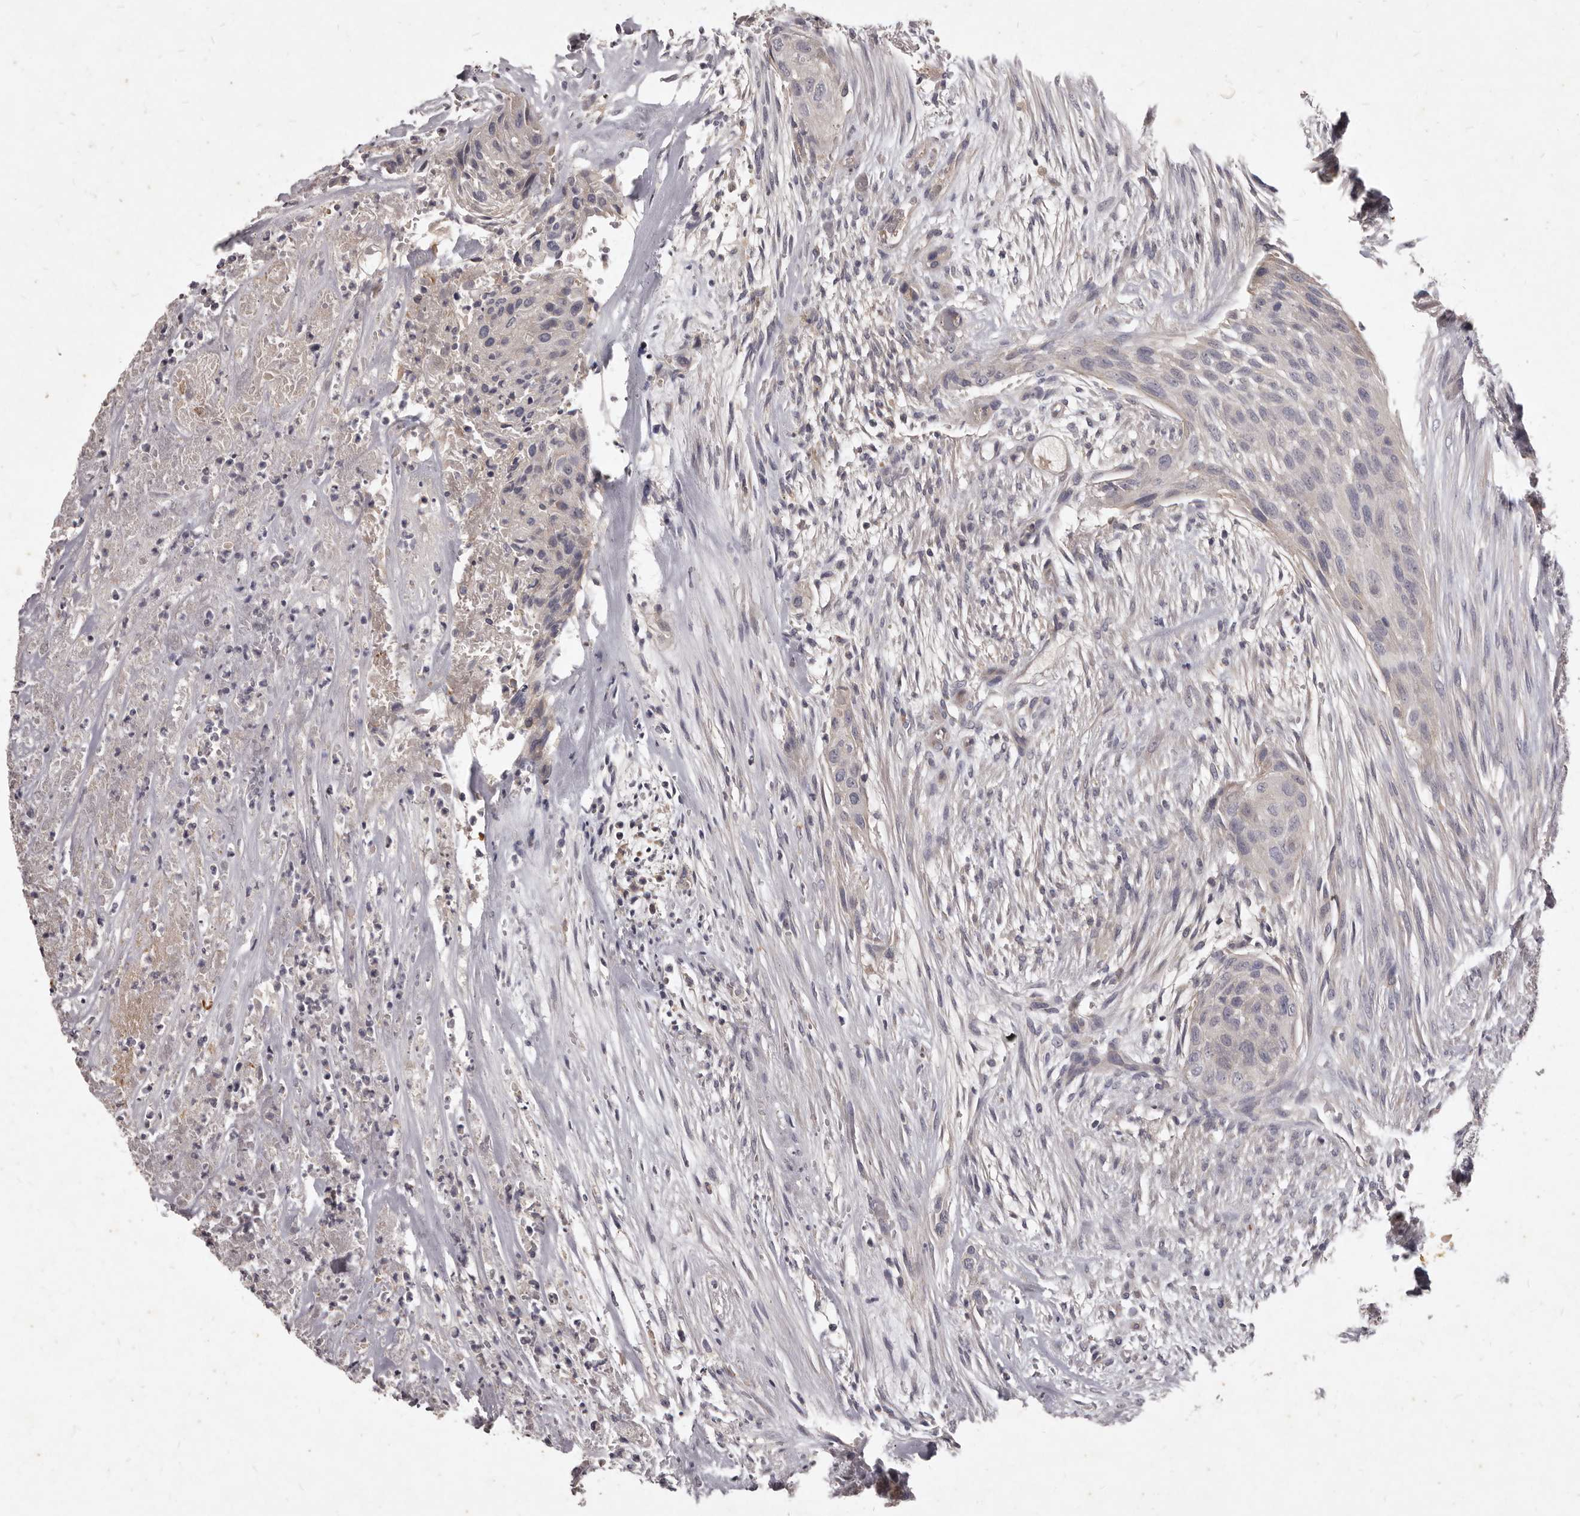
{"staining": {"intensity": "negative", "quantity": "none", "location": "none"}, "tissue": "urothelial cancer", "cell_type": "Tumor cells", "image_type": "cancer", "snomed": [{"axis": "morphology", "description": "Urothelial carcinoma, High grade"}, {"axis": "topography", "description": "Urinary bladder"}], "caption": "Tumor cells show no significant protein expression in high-grade urothelial carcinoma. (DAB immunohistochemistry visualized using brightfield microscopy, high magnification).", "gene": "GPRC5C", "patient": {"sex": "male", "age": 35}}